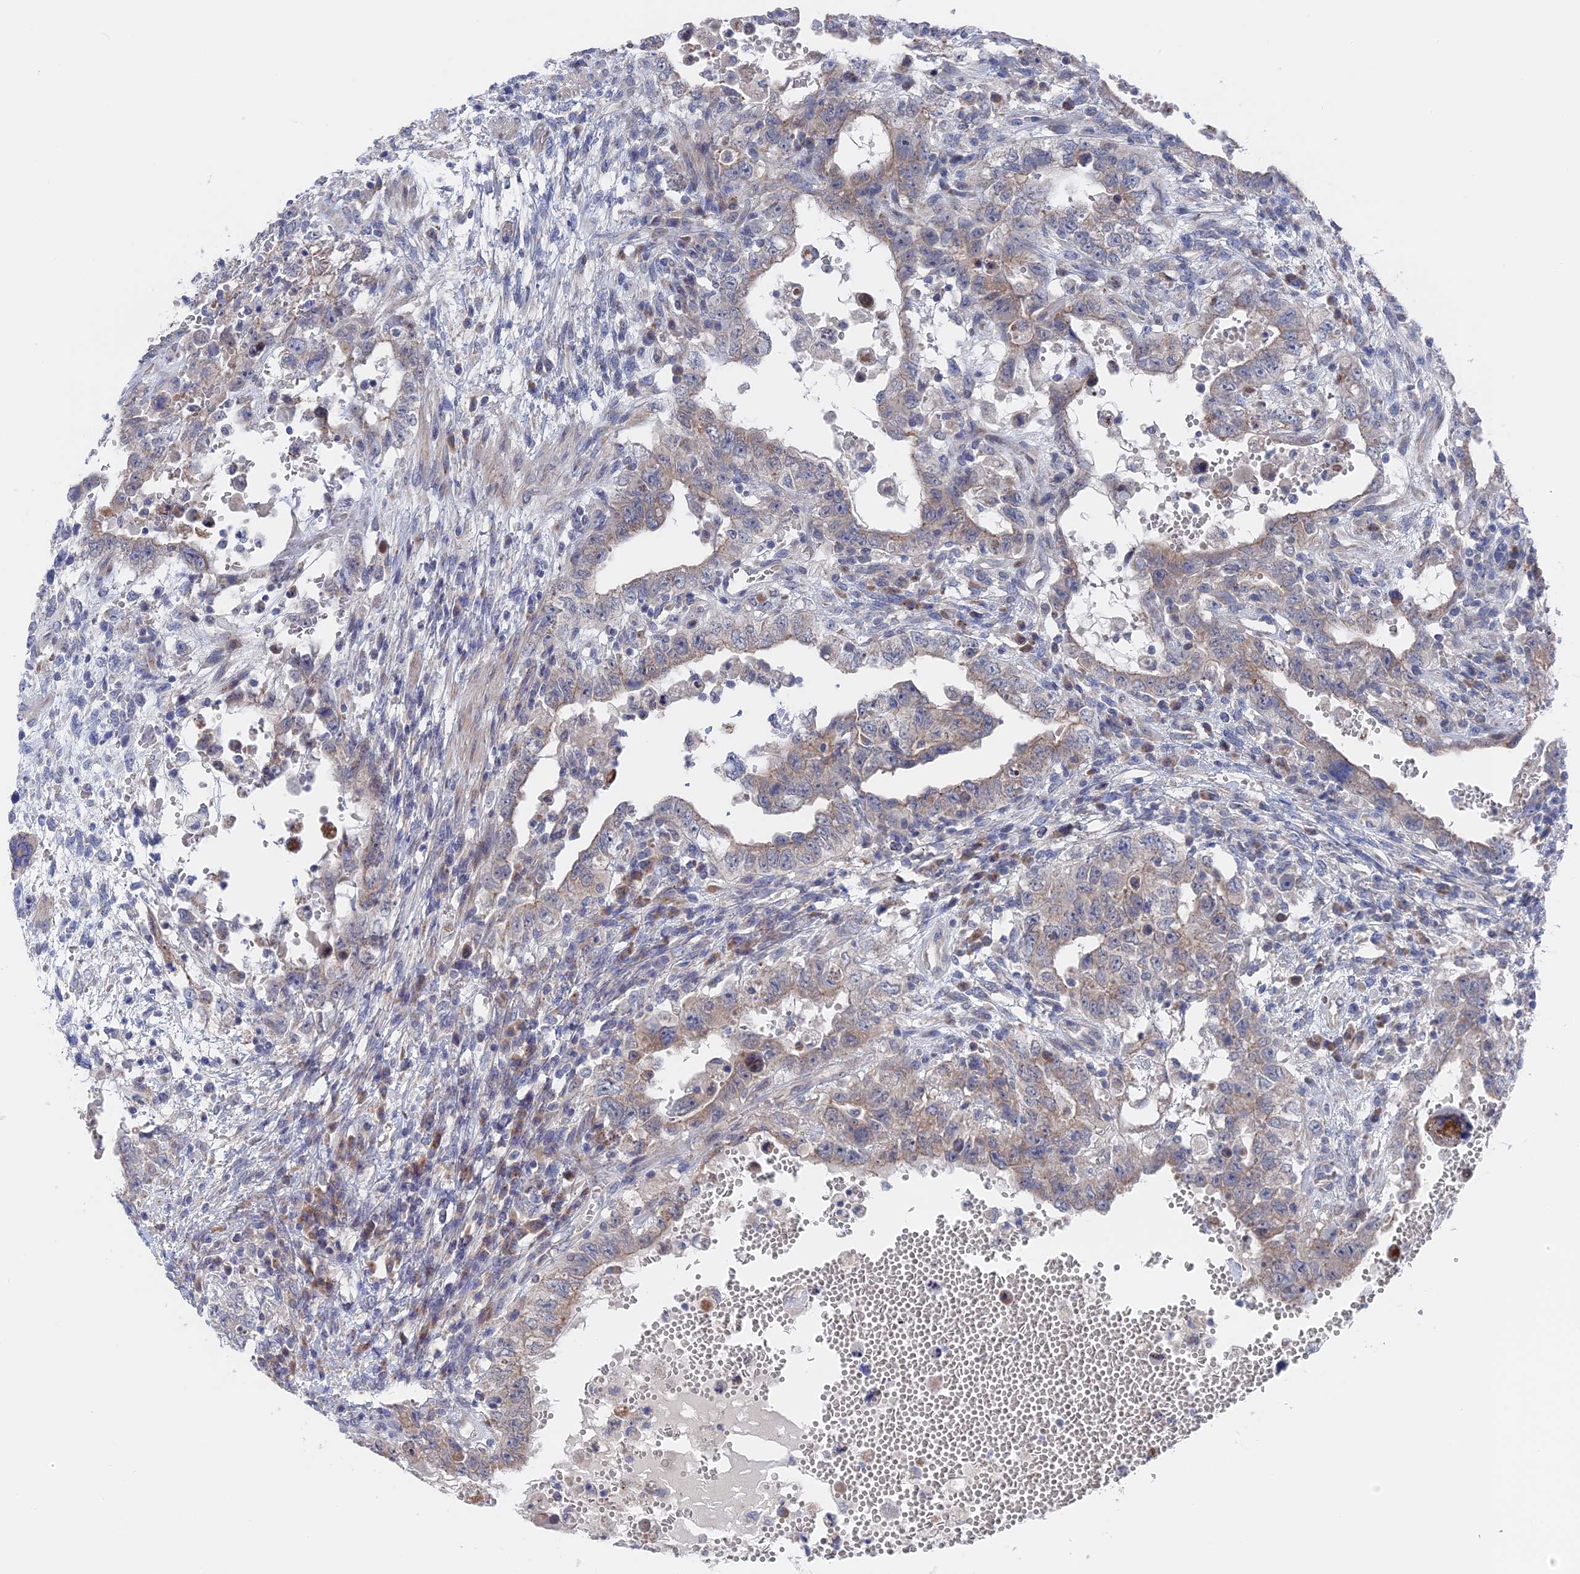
{"staining": {"intensity": "weak", "quantity": "<25%", "location": "cytoplasmic/membranous"}, "tissue": "testis cancer", "cell_type": "Tumor cells", "image_type": "cancer", "snomed": [{"axis": "morphology", "description": "Carcinoma, Embryonal, NOS"}, {"axis": "topography", "description": "Testis"}], "caption": "Embryonal carcinoma (testis) stained for a protein using IHC demonstrates no staining tumor cells.", "gene": "TMEM161A", "patient": {"sex": "male", "age": 26}}